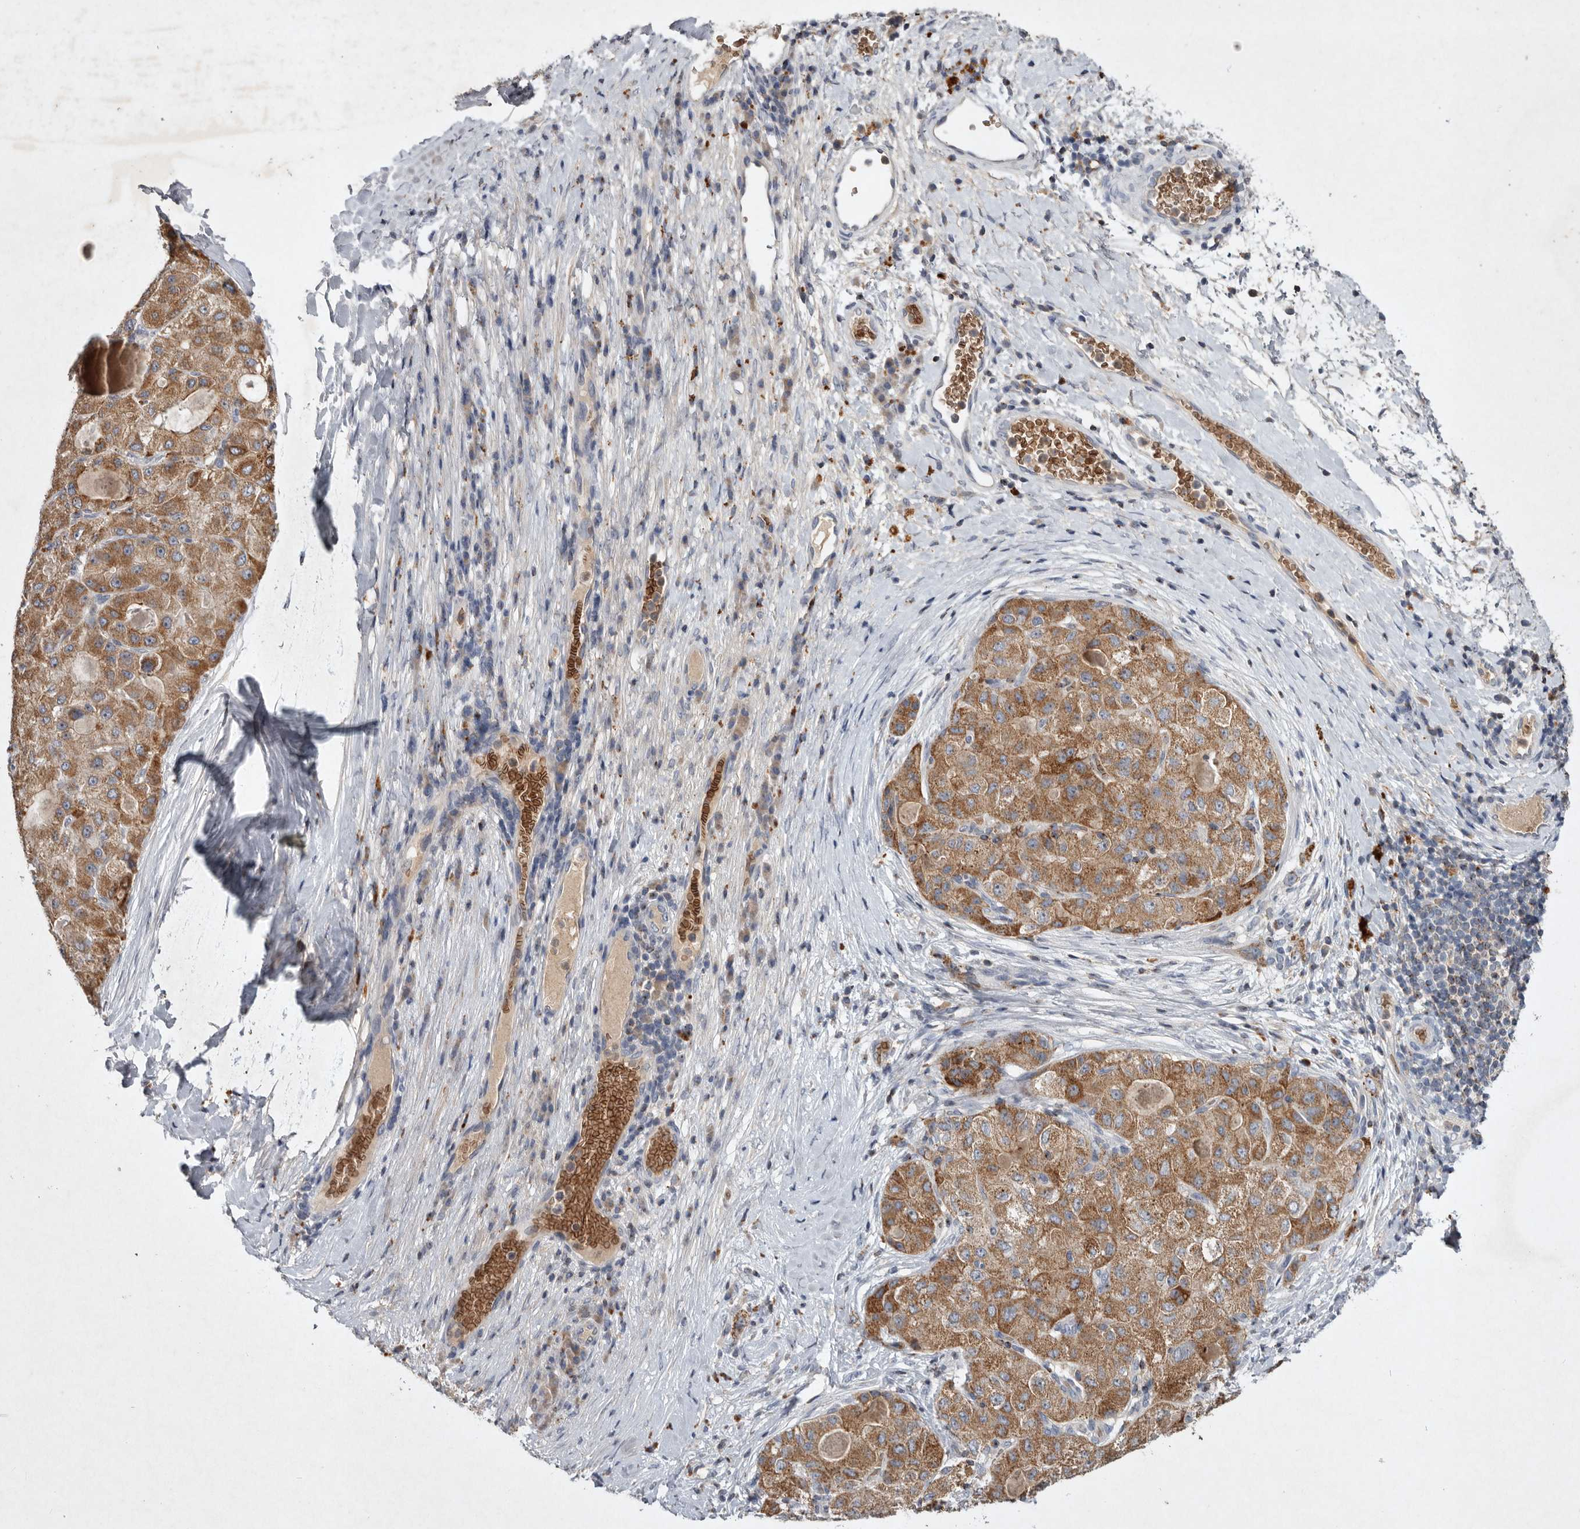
{"staining": {"intensity": "moderate", "quantity": ">75%", "location": "cytoplasmic/membranous"}, "tissue": "liver cancer", "cell_type": "Tumor cells", "image_type": "cancer", "snomed": [{"axis": "morphology", "description": "Carcinoma, Hepatocellular, NOS"}, {"axis": "topography", "description": "Liver"}], "caption": "A brown stain labels moderate cytoplasmic/membranous expression of a protein in liver hepatocellular carcinoma tumor cells.", "gene": "TNFSF14", "patient": {"sex": "male", "age": 80}}